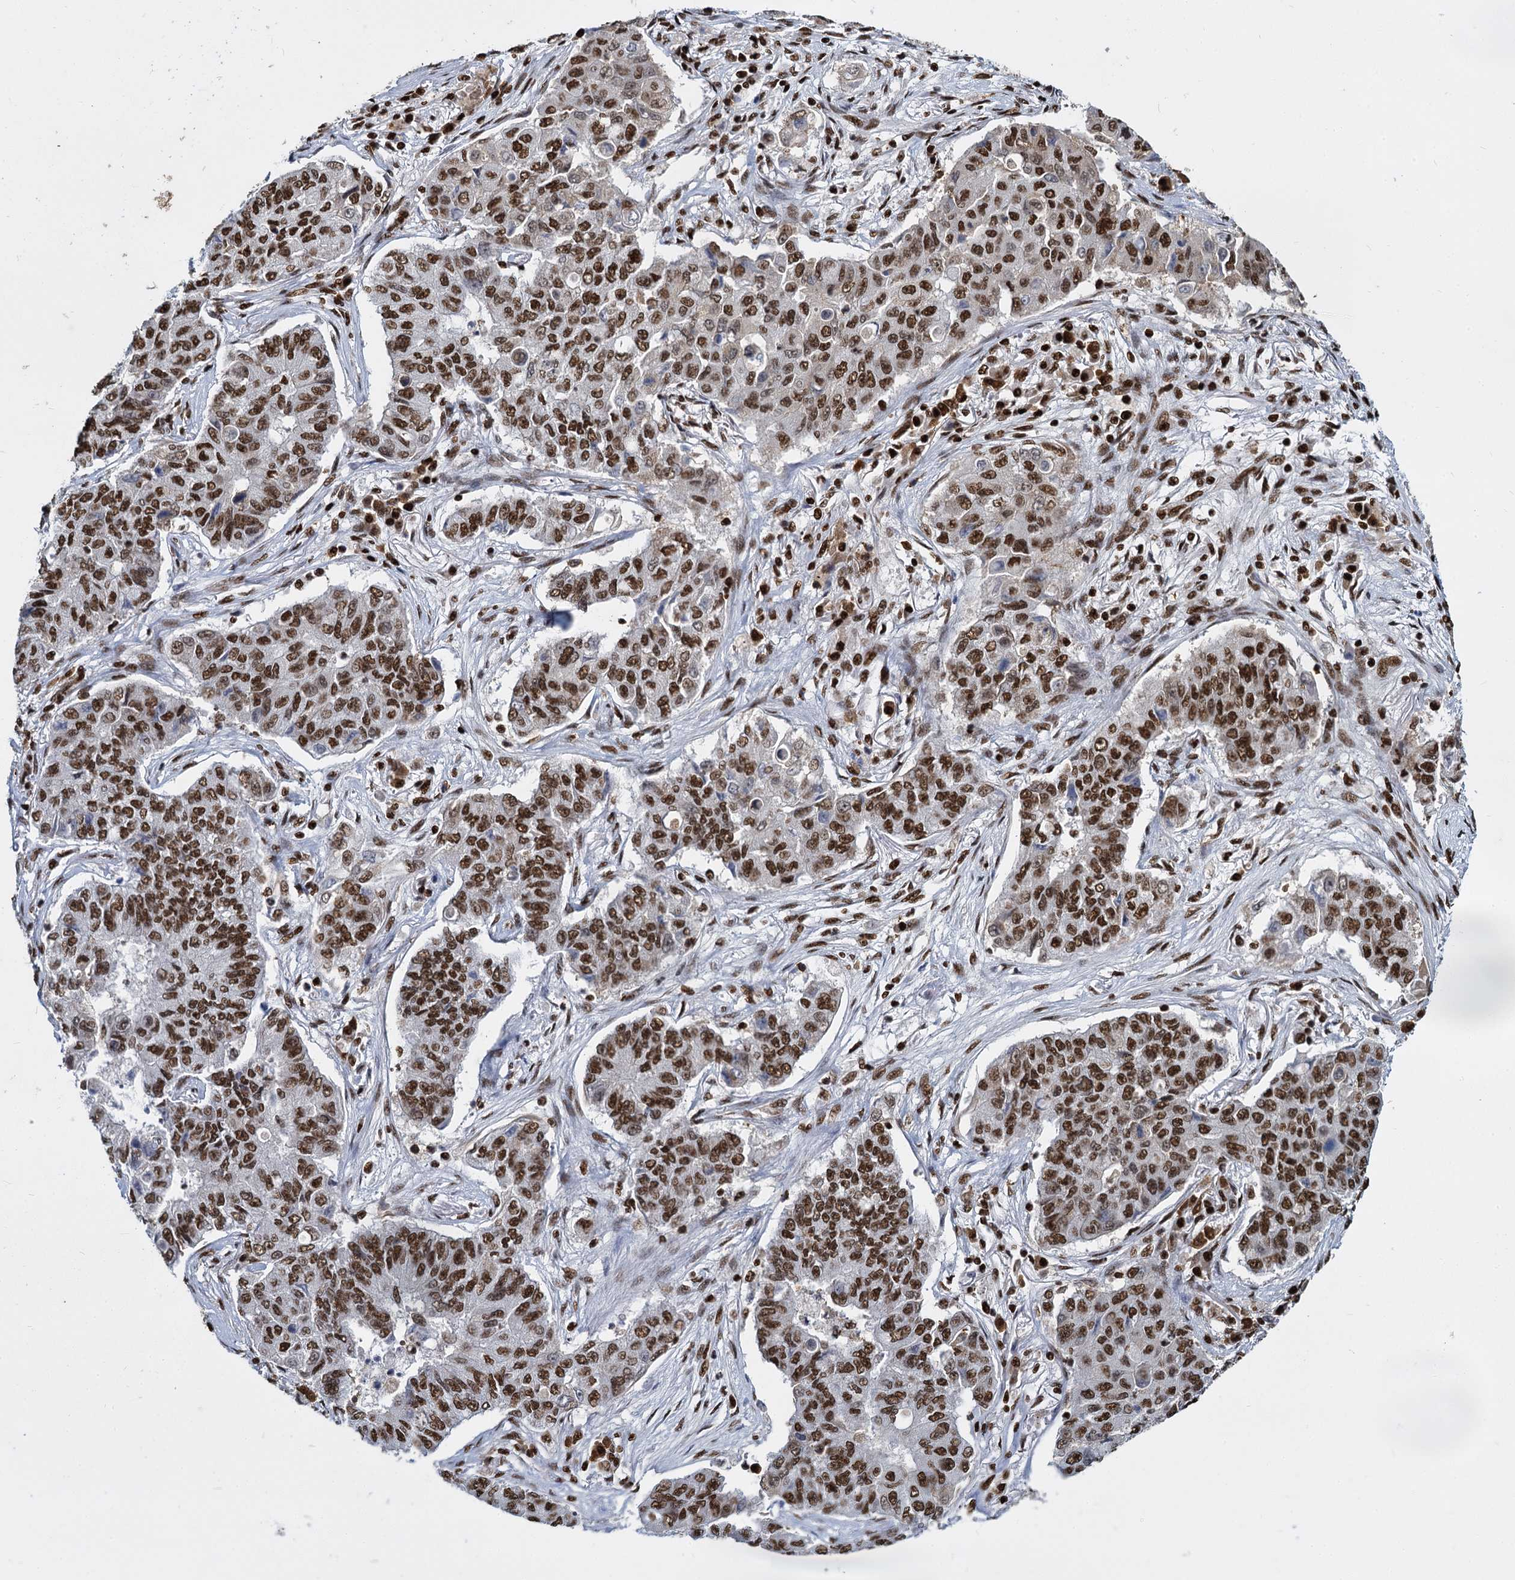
{"staining": {"intensity": "strong", "quantity": ">75%", "location": "nuclear"}, "tissue": "lung cancer", "cell_type": "Tumor cells", "image_type": "cancer", "snomed": [{"axis": "morphology", "description": "Squamous cell carcinoma, NOS"}, {"axis": "topography", "description": "Lung"}], "caption": "IHC image of human lung cancer stained for a protein (brown), which shows high levels of strong nuclear expression in about >75% of tumor cells.", "gene": "DCPS", "patient": {"sex": "male", "age": 74}}